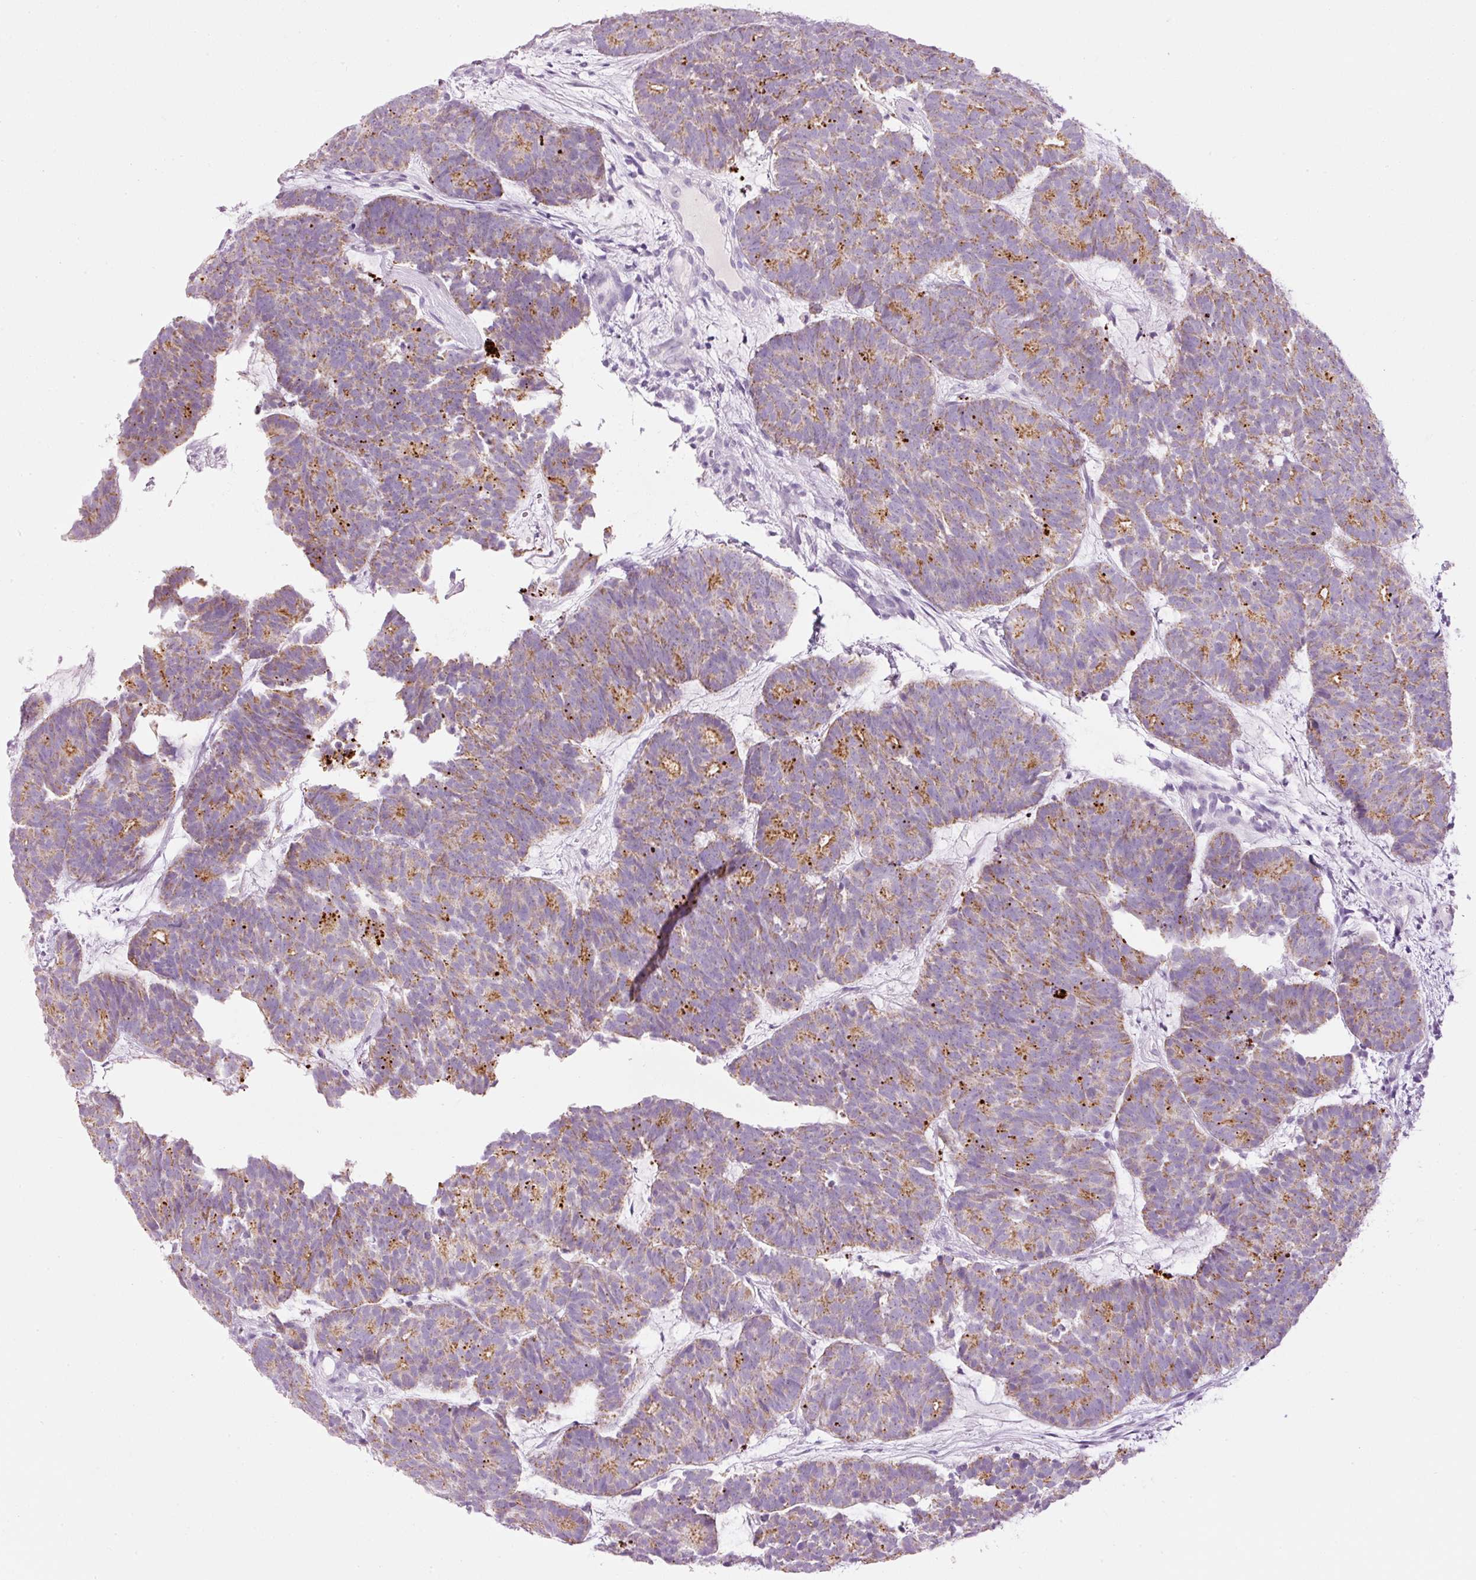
{"staining": {"intensity": "moderate", "quantity": "25%-75%", "location": "cytoplasmic/membranous"}, "tissue": "head and neck cancer", "cell_type": "Tumor cells", "image_type": "cancer", "snomed": [{"axis": "morphology", "description": "Adenocarcinoma, NOS"}, {"axis": "topography", "description": "Head-Neck"}], "caption": "The histopathology image shows a brown stain indicating the presence of a protein in the cytoplasmic/membranous of tumor cells in head and neck cancer (adenocarcinoma).", "gene": "CARD16", "patient": {"sex": "female", "age": 81}}